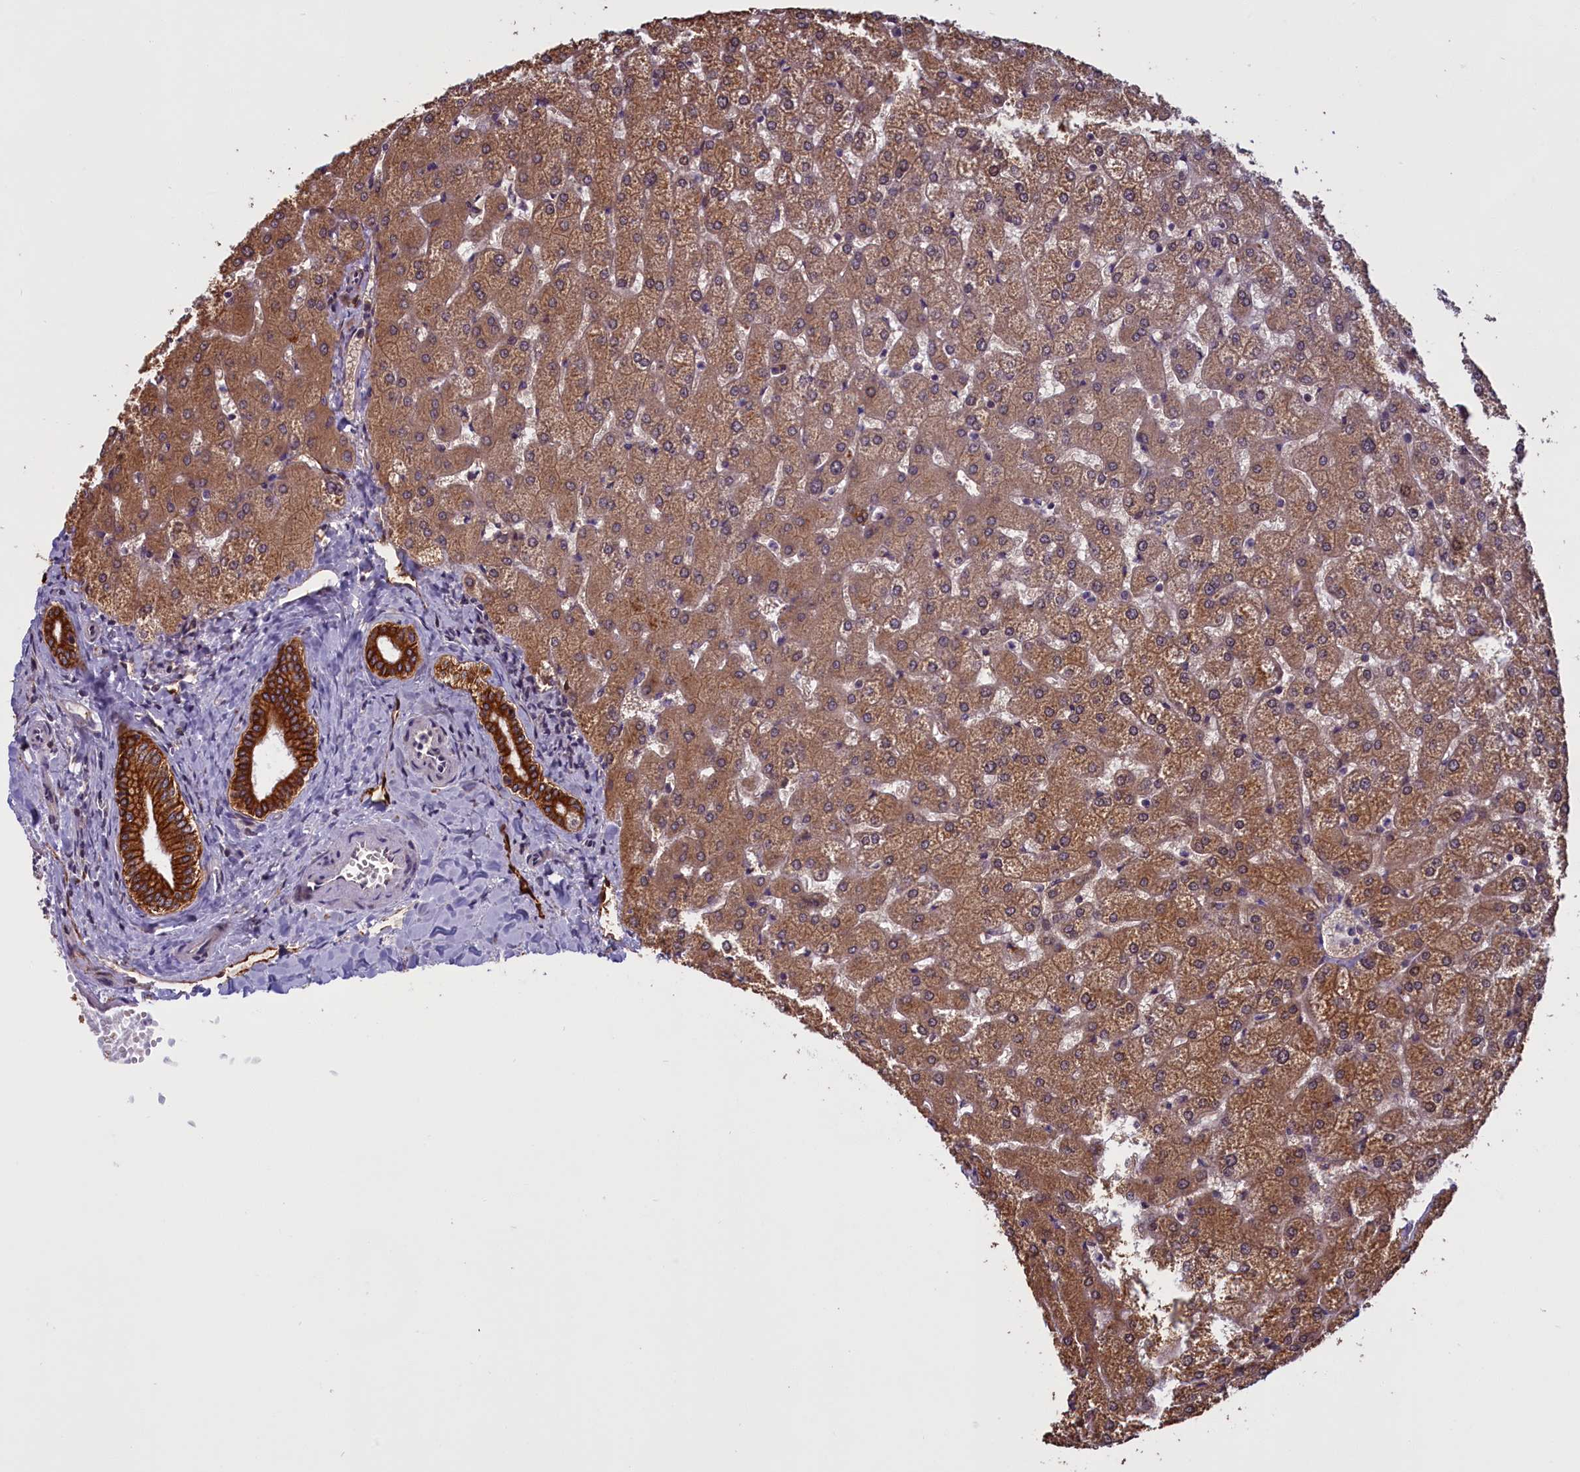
{"staining": {"intensity": "strong", "quantity": ">75%", "location": "cytoplasmic/membranous"}, "tissue": "liver", "cell_type": "Cholangiocytes", "image_type": "normal", "snomed": [{"axis": "morphology", "description": "Normal tissue, NOS"}, {"axis": "topography", "description": "Liver"}], "caption": "Immunohistochemical staining of benign human liver demonstrates strong cytoplasmic/membranous protein staining in approximately >75% of cholangiocytes.", "gene": "DENND1B", "patient": {"sex": "female", "age": 32}}